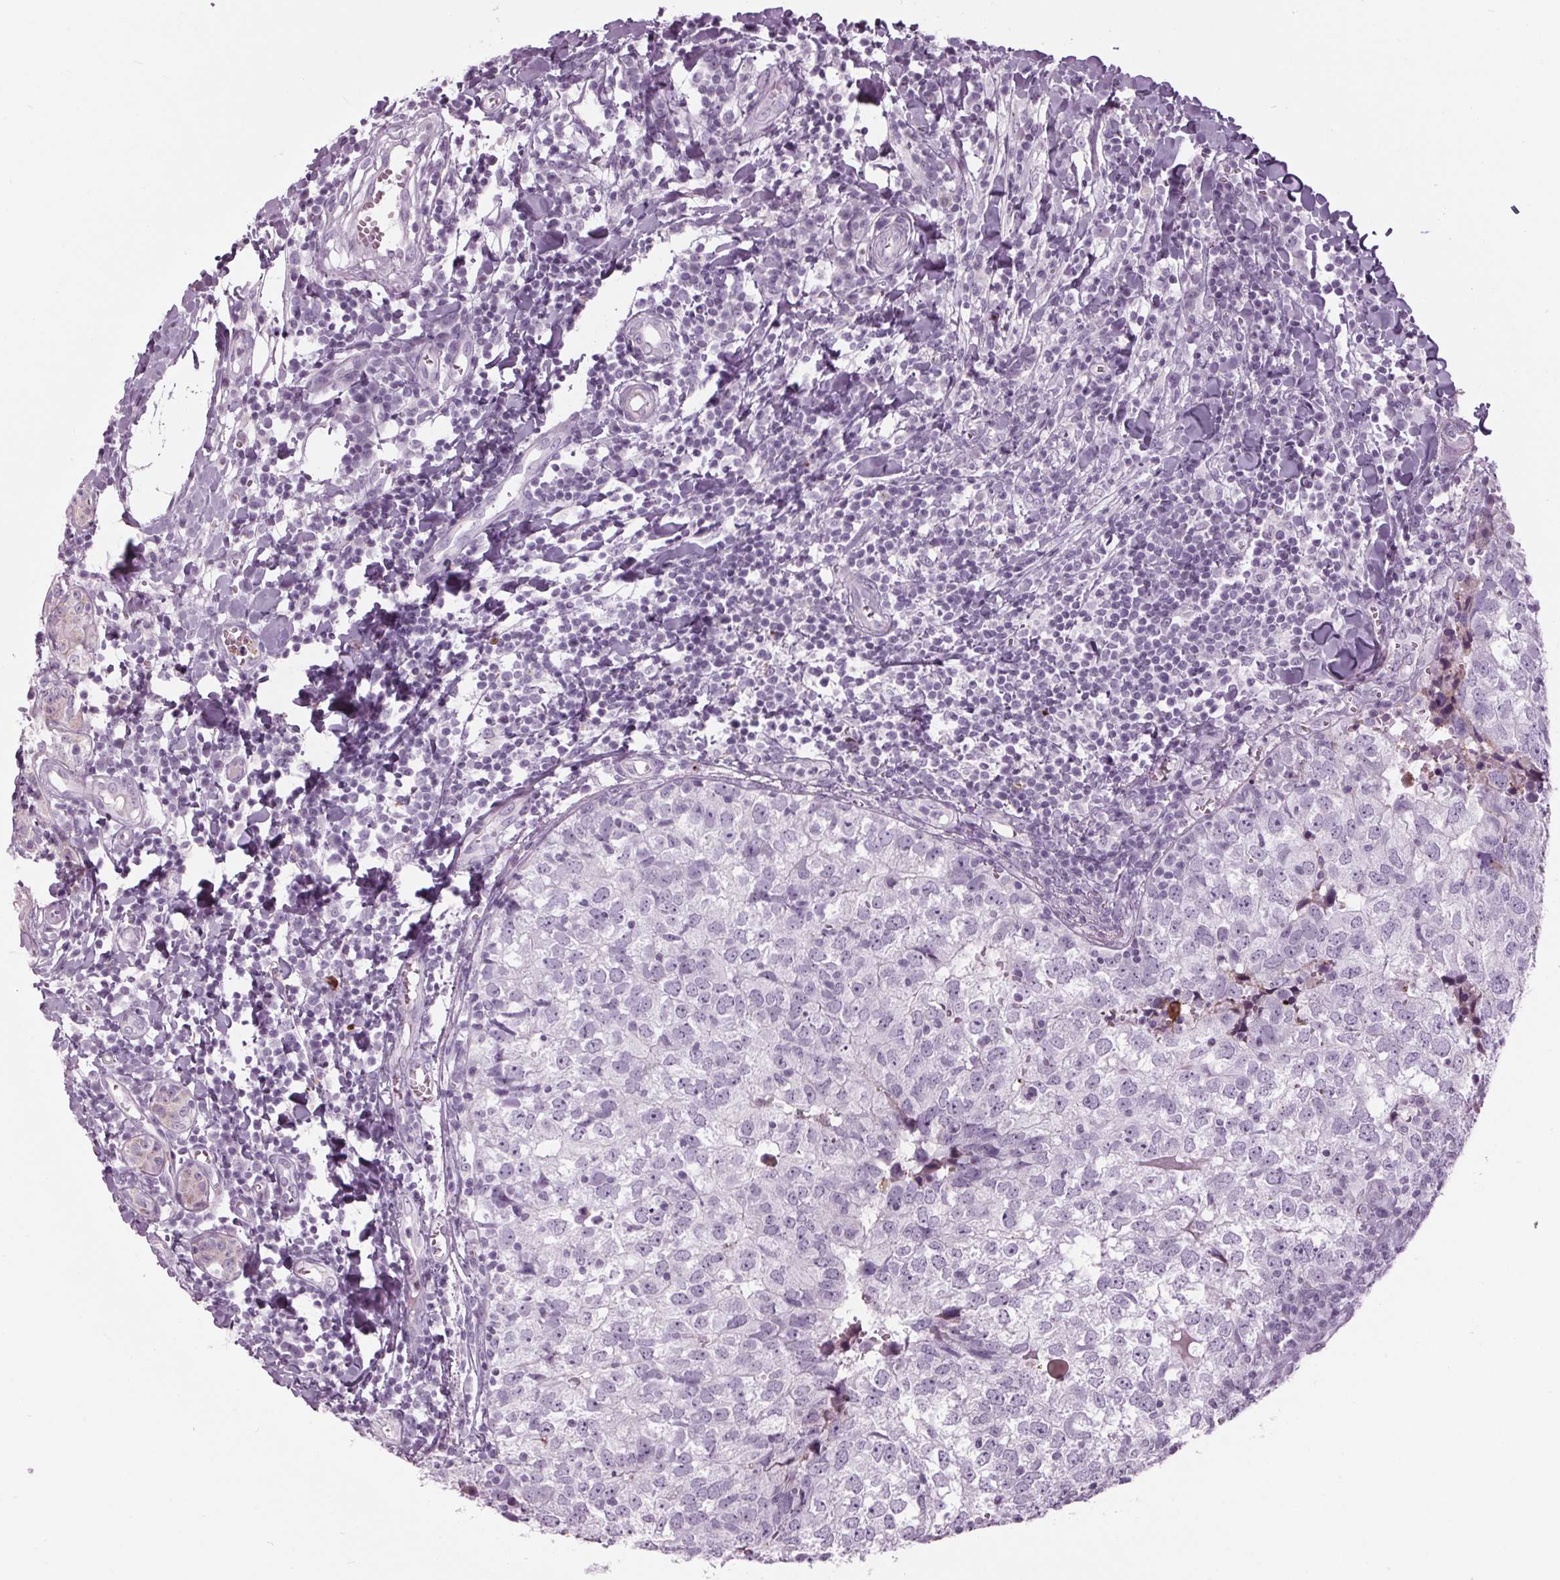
{"staining": {"intensity": "negative", "quantity": "none", "location": "none"}, "tissue": "breast cancer", "cell_type": "Tumor cells", "image_type": "cancer", "snomed": [{"axis": "morphology", "description": "Duct carcinoma"}, {"axis": "topography", "description": "Breast"}], "caption": "An immunohistochemistry (IHC) micrograph of intraductal carcinoma (breast) is shown. There is no staining in tumor cells of intraductal carcinoma (breast). (Brightfield microscopy of DAB immunohistochemistry at high magnification).", "gene": "CYP3A43", "patient": {"sex": "female", "age": 30}}